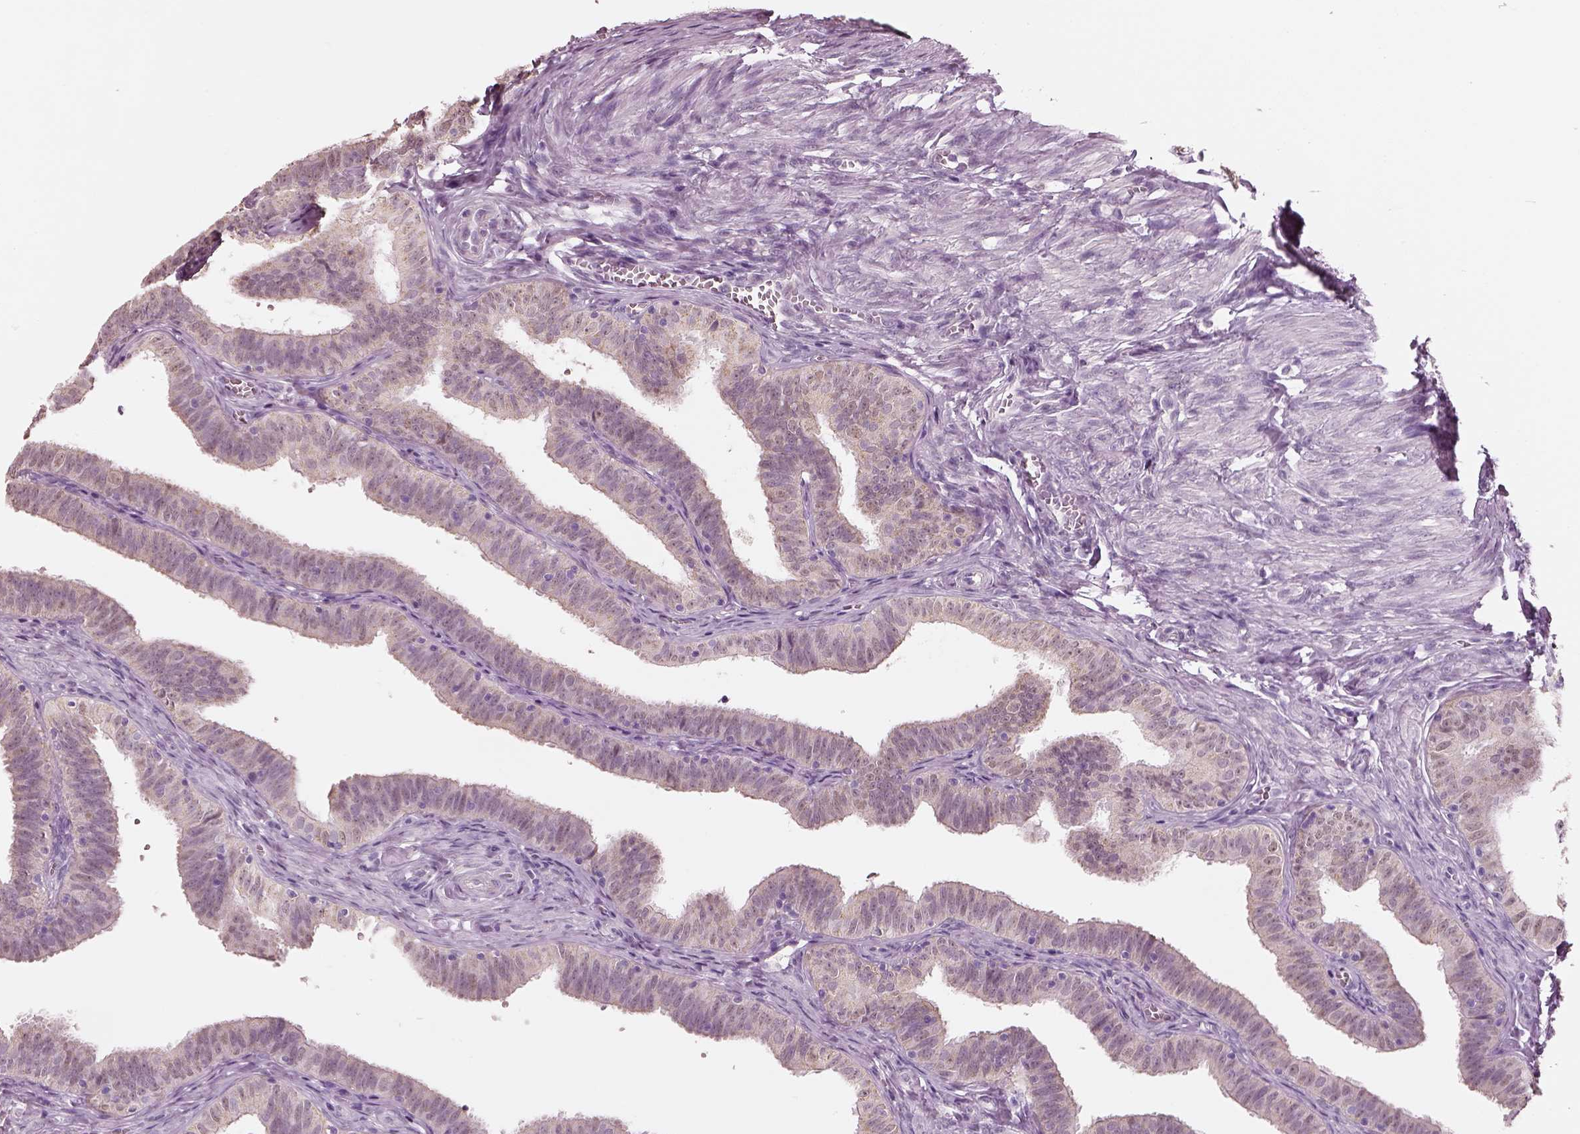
{"staining": {"intensity": "moderate", "quantity": "<25%", "location": "cytoplasmic/membranous"}, "tissue": "fallopian tube", "cell_type": "Glandular cells", "image_type": "normal", "snomed": [{"axis": "morphology", "description": "Normal tissue, NOS"}, {"axis": "topography", "description": "Fallopian tube"}], "caption": "Immunohistochemistry histopathology image of unremarkable fallopian tube: human fallopian tube stained using IHC shows low levels of moderate protein expression localized specifically in the cytoplasmic/membranous of glandular cells, appearing as a cytoplasmic/membranous brown color.", "gene": "ELSPBP1", "patient": {"sex": "female", "age": 25}}